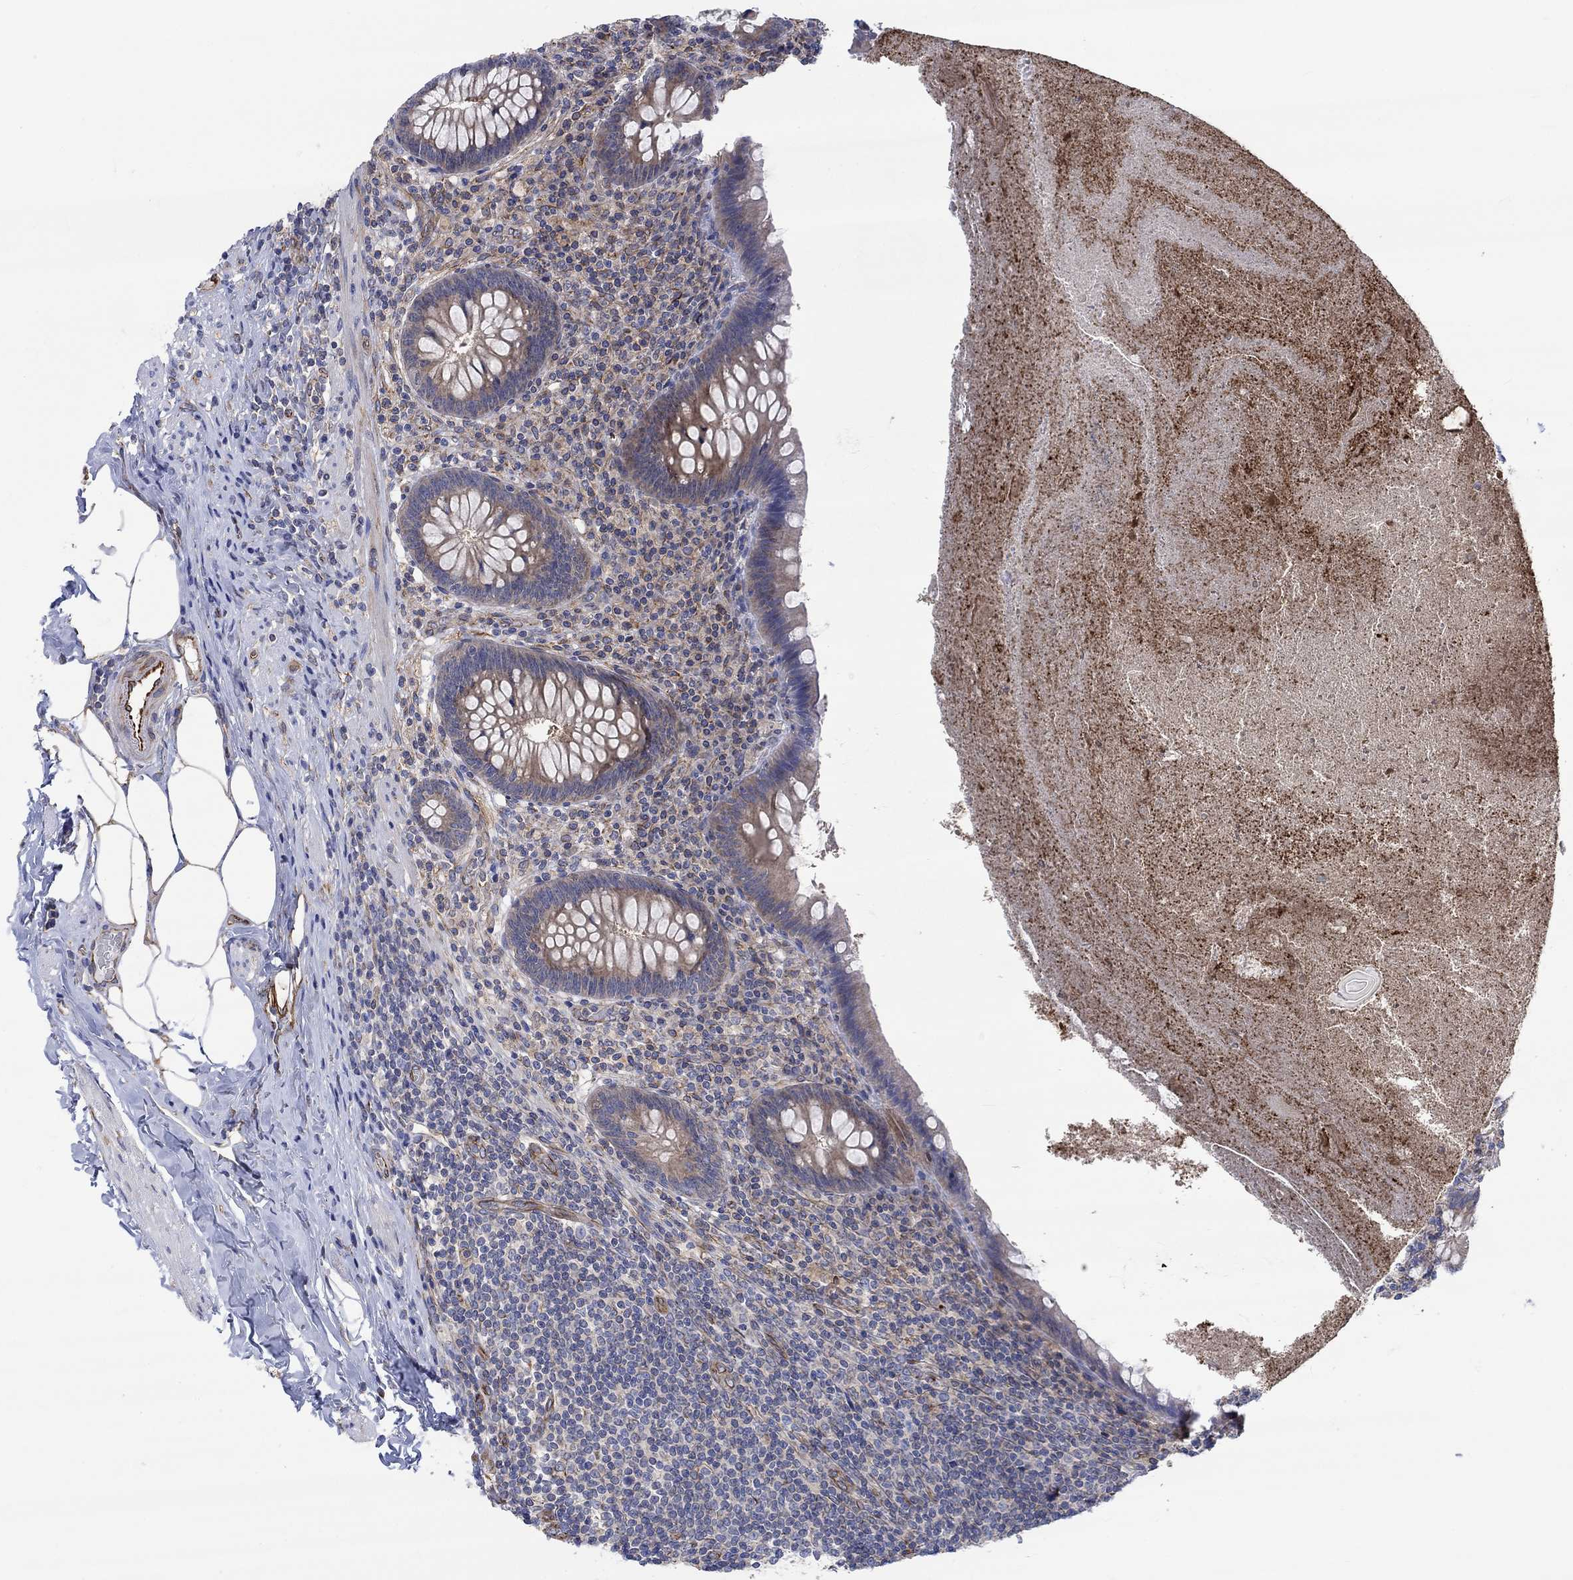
{"staining": {"intensity": "weak", "quantity": "25%-75%", "location": "cytoplasmic/membranous"}, "tissue": "appendix", "cell_type": "Glandular cells", "image_type": "normal", "snomed": [{"axis": "morphology", "description": "Normal tissue, NOS"}, {"axis": "topography", "description": "Appendix"}], "caption": "The micrograph exhibits immunohistochemical staining of normal appendix. There is weak cytoplasmic/membranous staining is present in about 25%-75% of glandular cells.", "gene": "CAMK1D", "patient": {"sex": "male", "age": 47}}